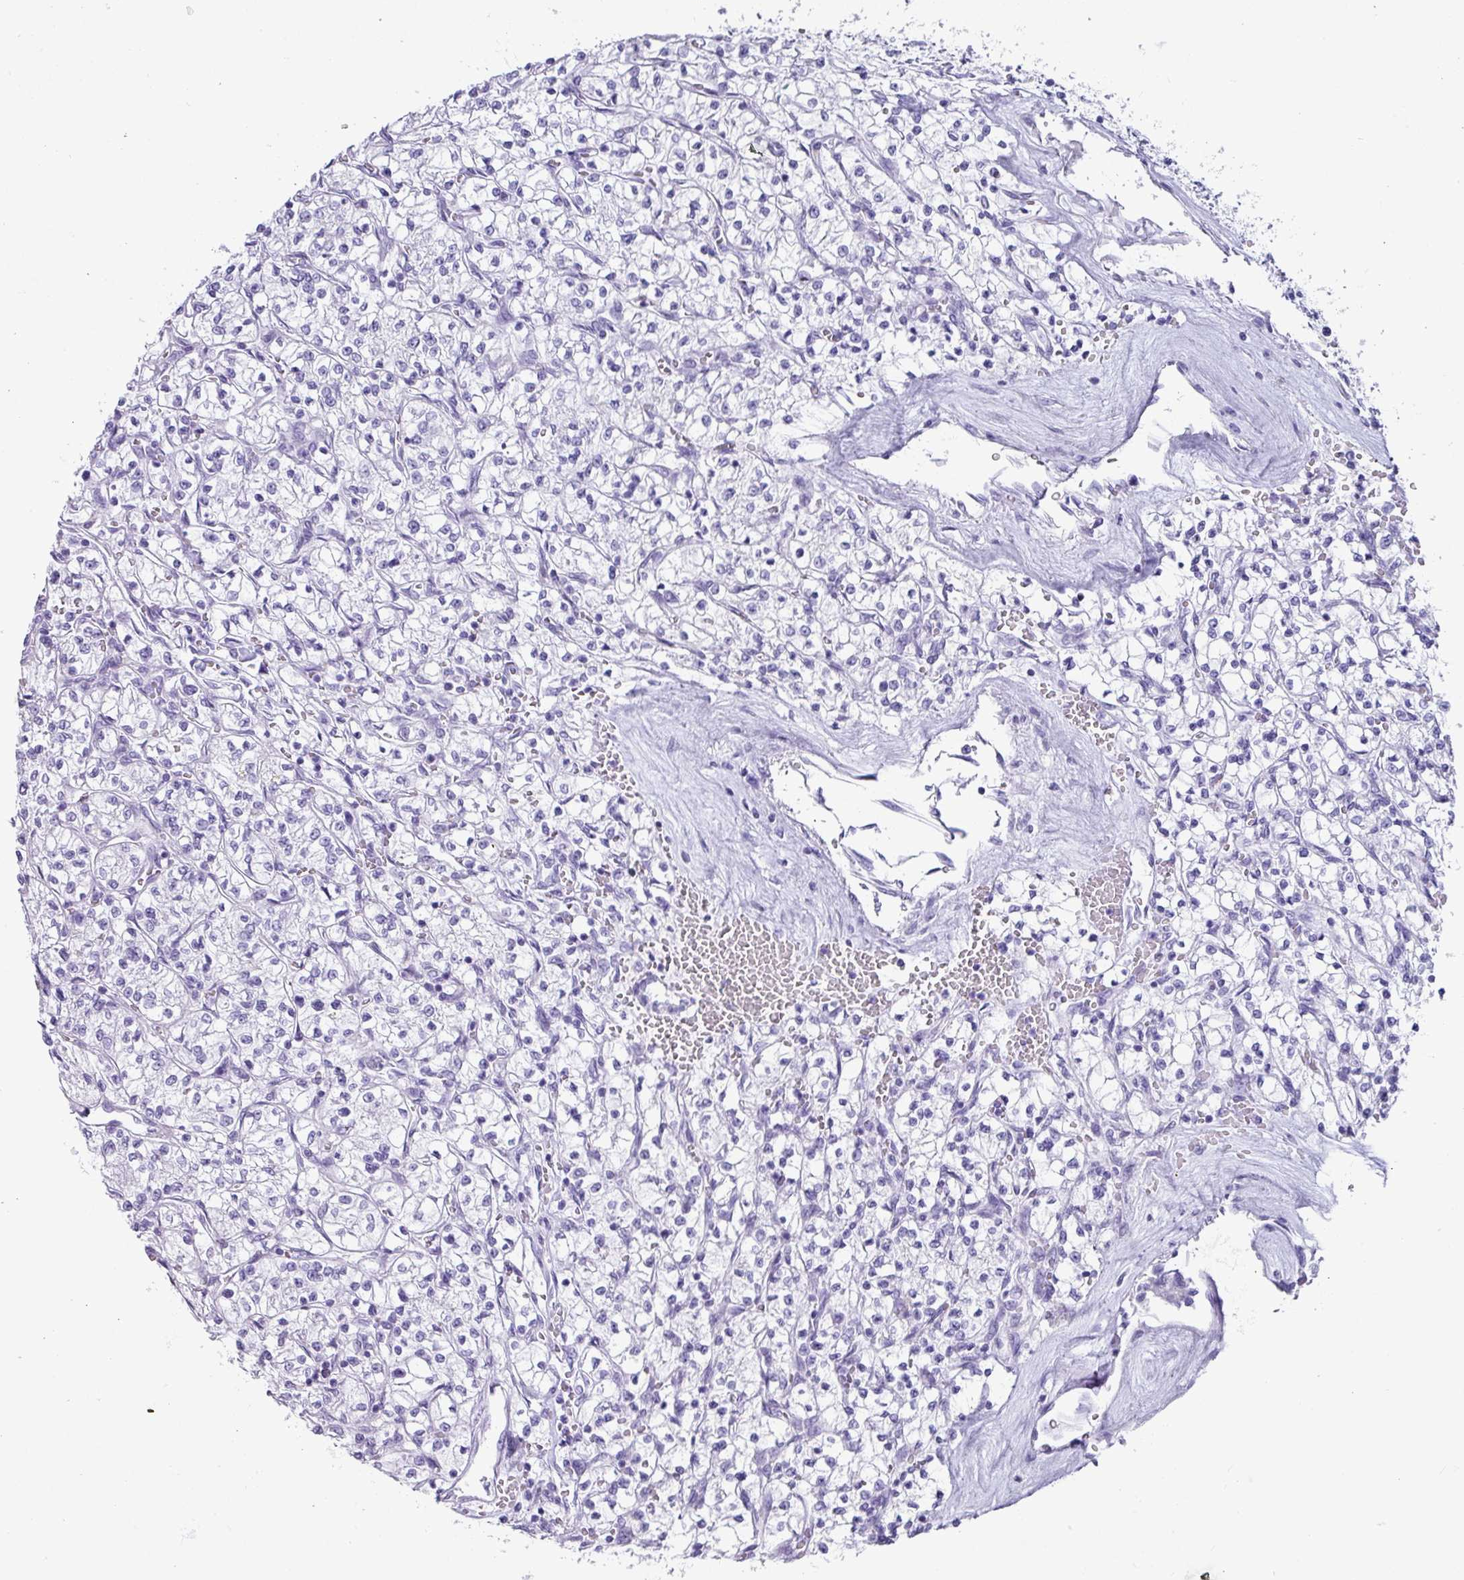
{"staining": {"intensity": "negative", "quantity": "none", "location": "none"}, "tissue": "renal cancer", "cell_type": "Tumor cells", "image_type": "cancer", "snomed": [{"axis": "morphology", "description": "Adenocarcinoma, NOS"}, {"axis": "topography", "description": "Kidney"}], "caption": "The image shows no staining of tumor cells in renal adenocarcinoma.", "gene": "NCCRP1", "patient": {"sex": "female", "age": 64}}